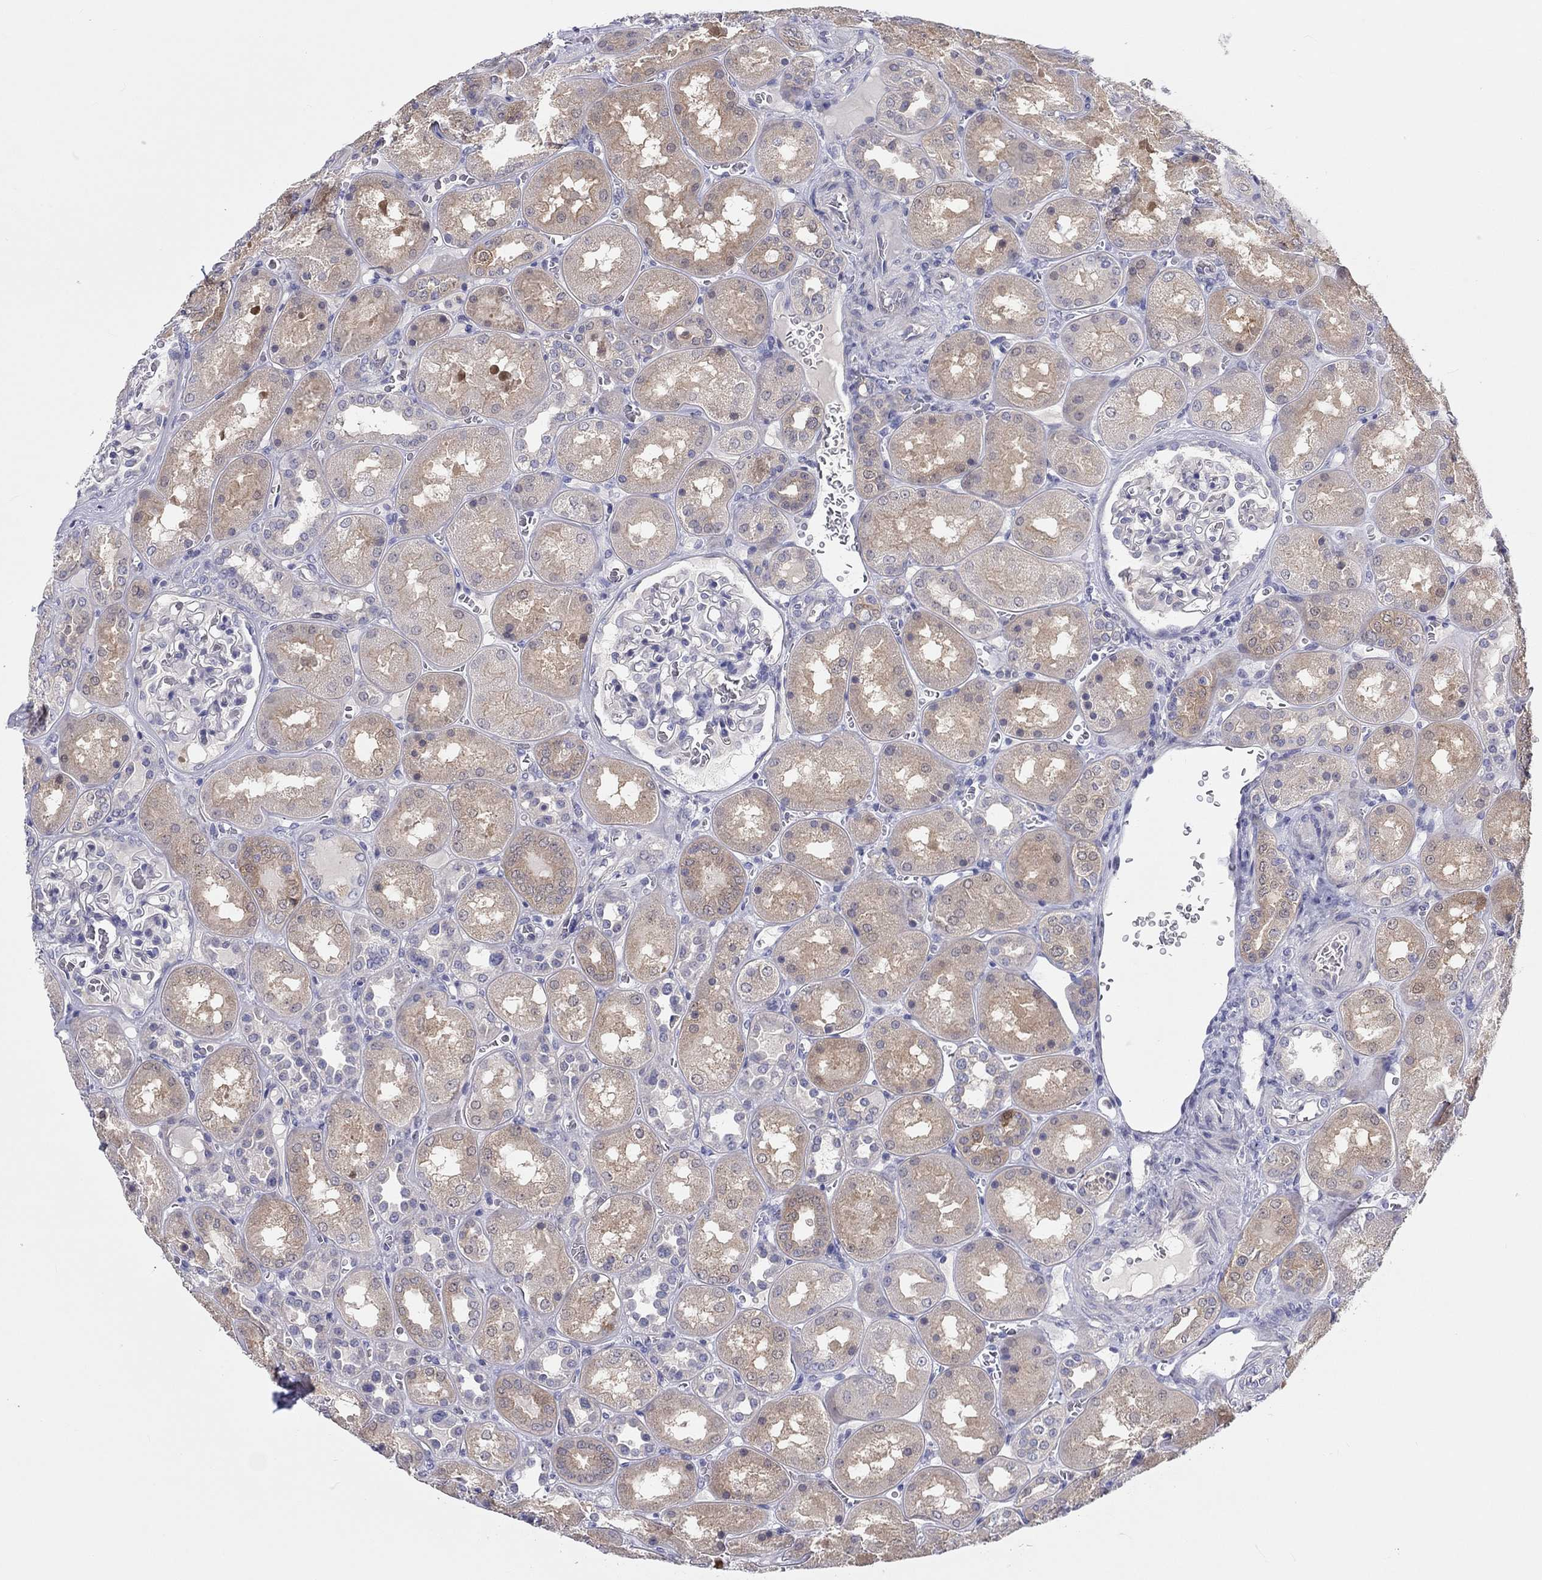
{"staining": {"intensity": "negative", "quantity": "none", "location": "none"}, "tissue": "kidney", "cell_type": "Cells in glomeruli", "image_type": "normal", "snomed": [{"axis": "morphology", "description": "Normal tissue, NOS"}, {"axis": "topography", "description": "Kidney"}], "caption": "Micrograph shows no protein staining in cells in glomeruli of unremarkable kidney.", "gene": "ABCG4", "patient": {"sex": "male", "age": 73}}